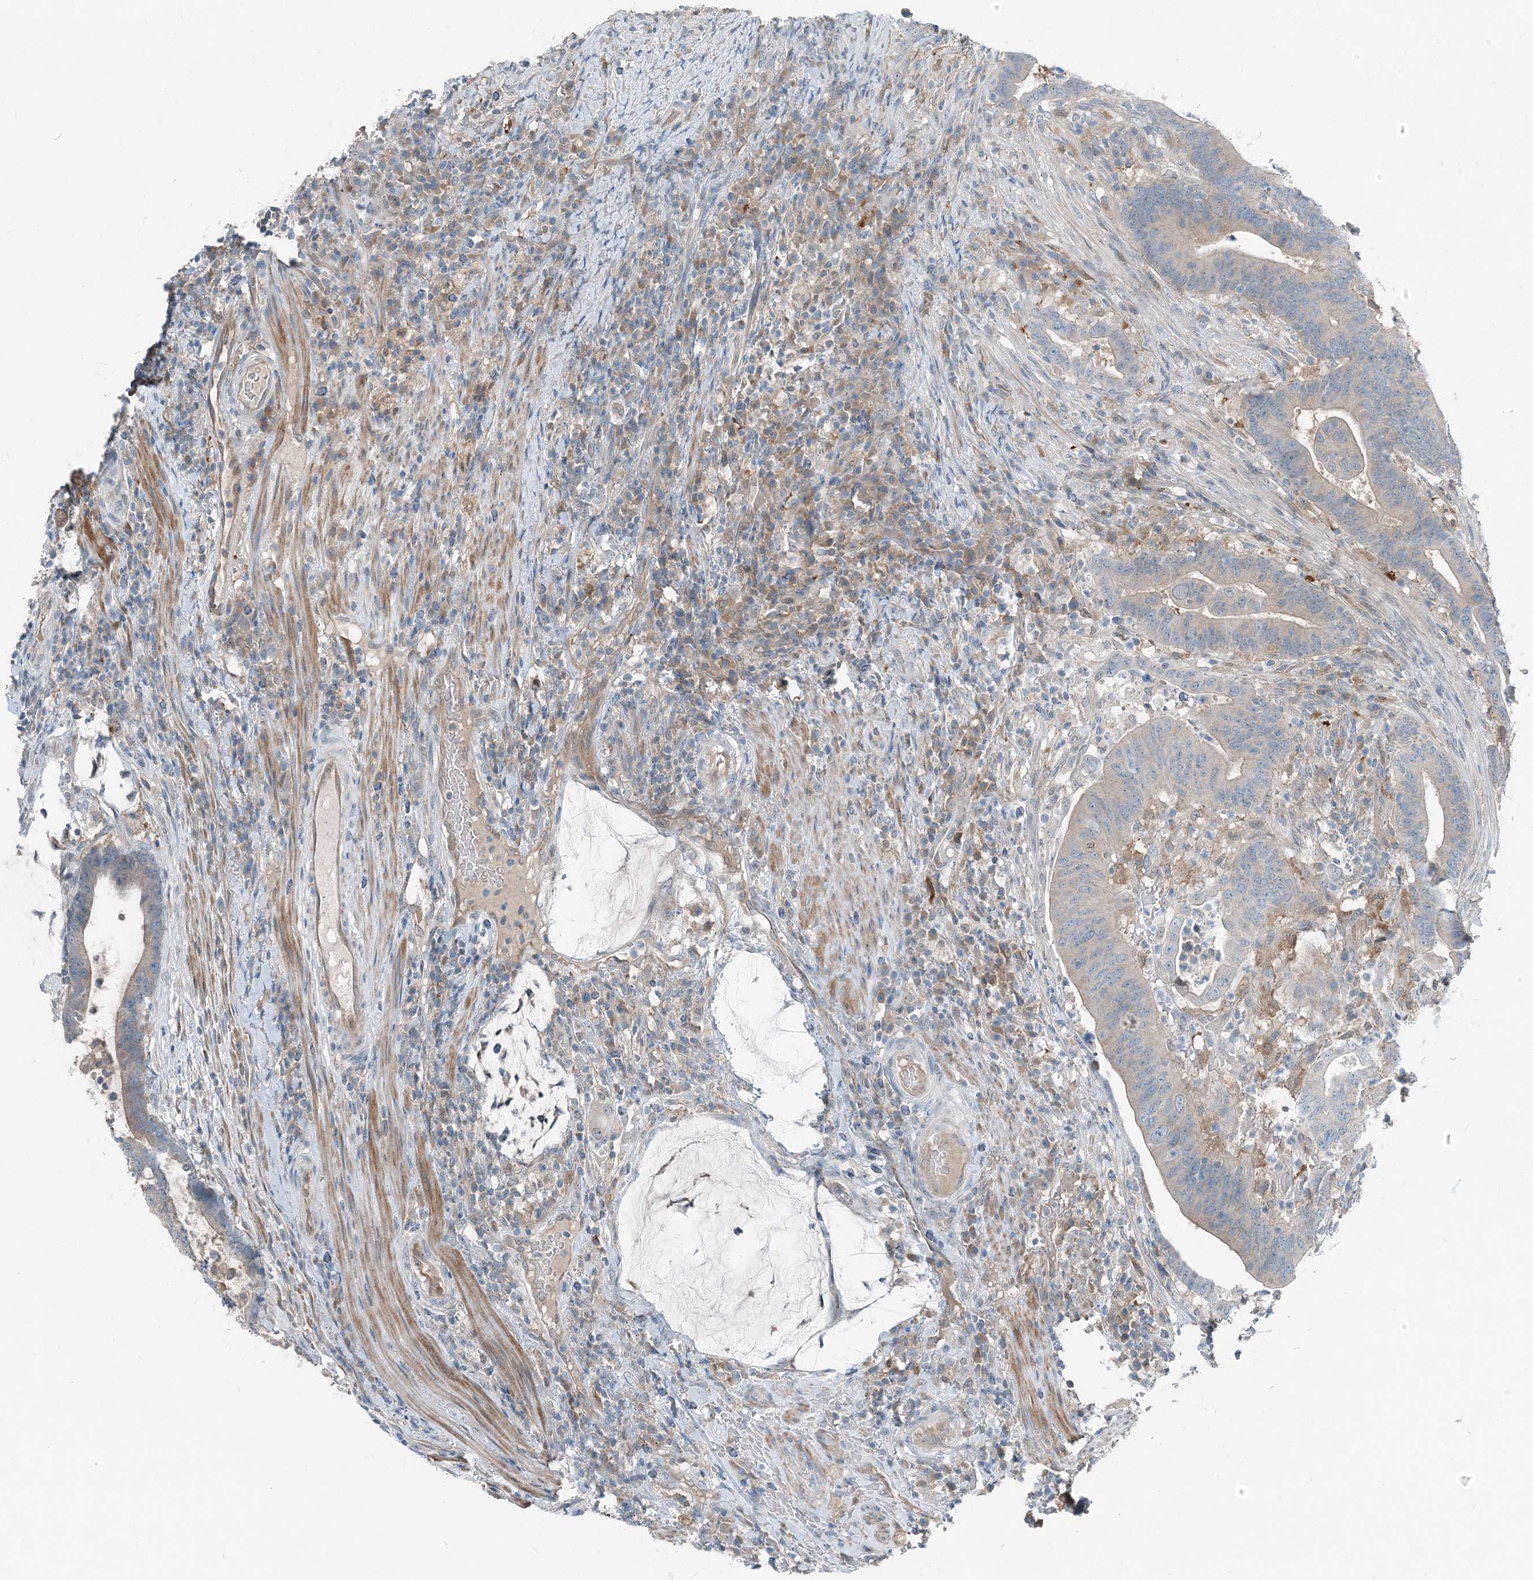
{"staining": {"intensity": "weak", "quantity": "<25%", "location": "cytoplasmic/membranous"}, "tissue": "colorectal cancer", "cell_type": "Tumor cells", "image_type": "cancer", "snomed": [{"axis": "morphology", "description": "Adenocarcinoma, NOS"}, {"axis": "topography", "description": "Colon"}], "caption": "Human colorectal cancer (adenocarcinoma) stained for a protein using immunohistochemistry (IHC) shows no positivity in tumor cells.", "gene": "ARMH1", "patient": {"sex": "female", "age": 66}}